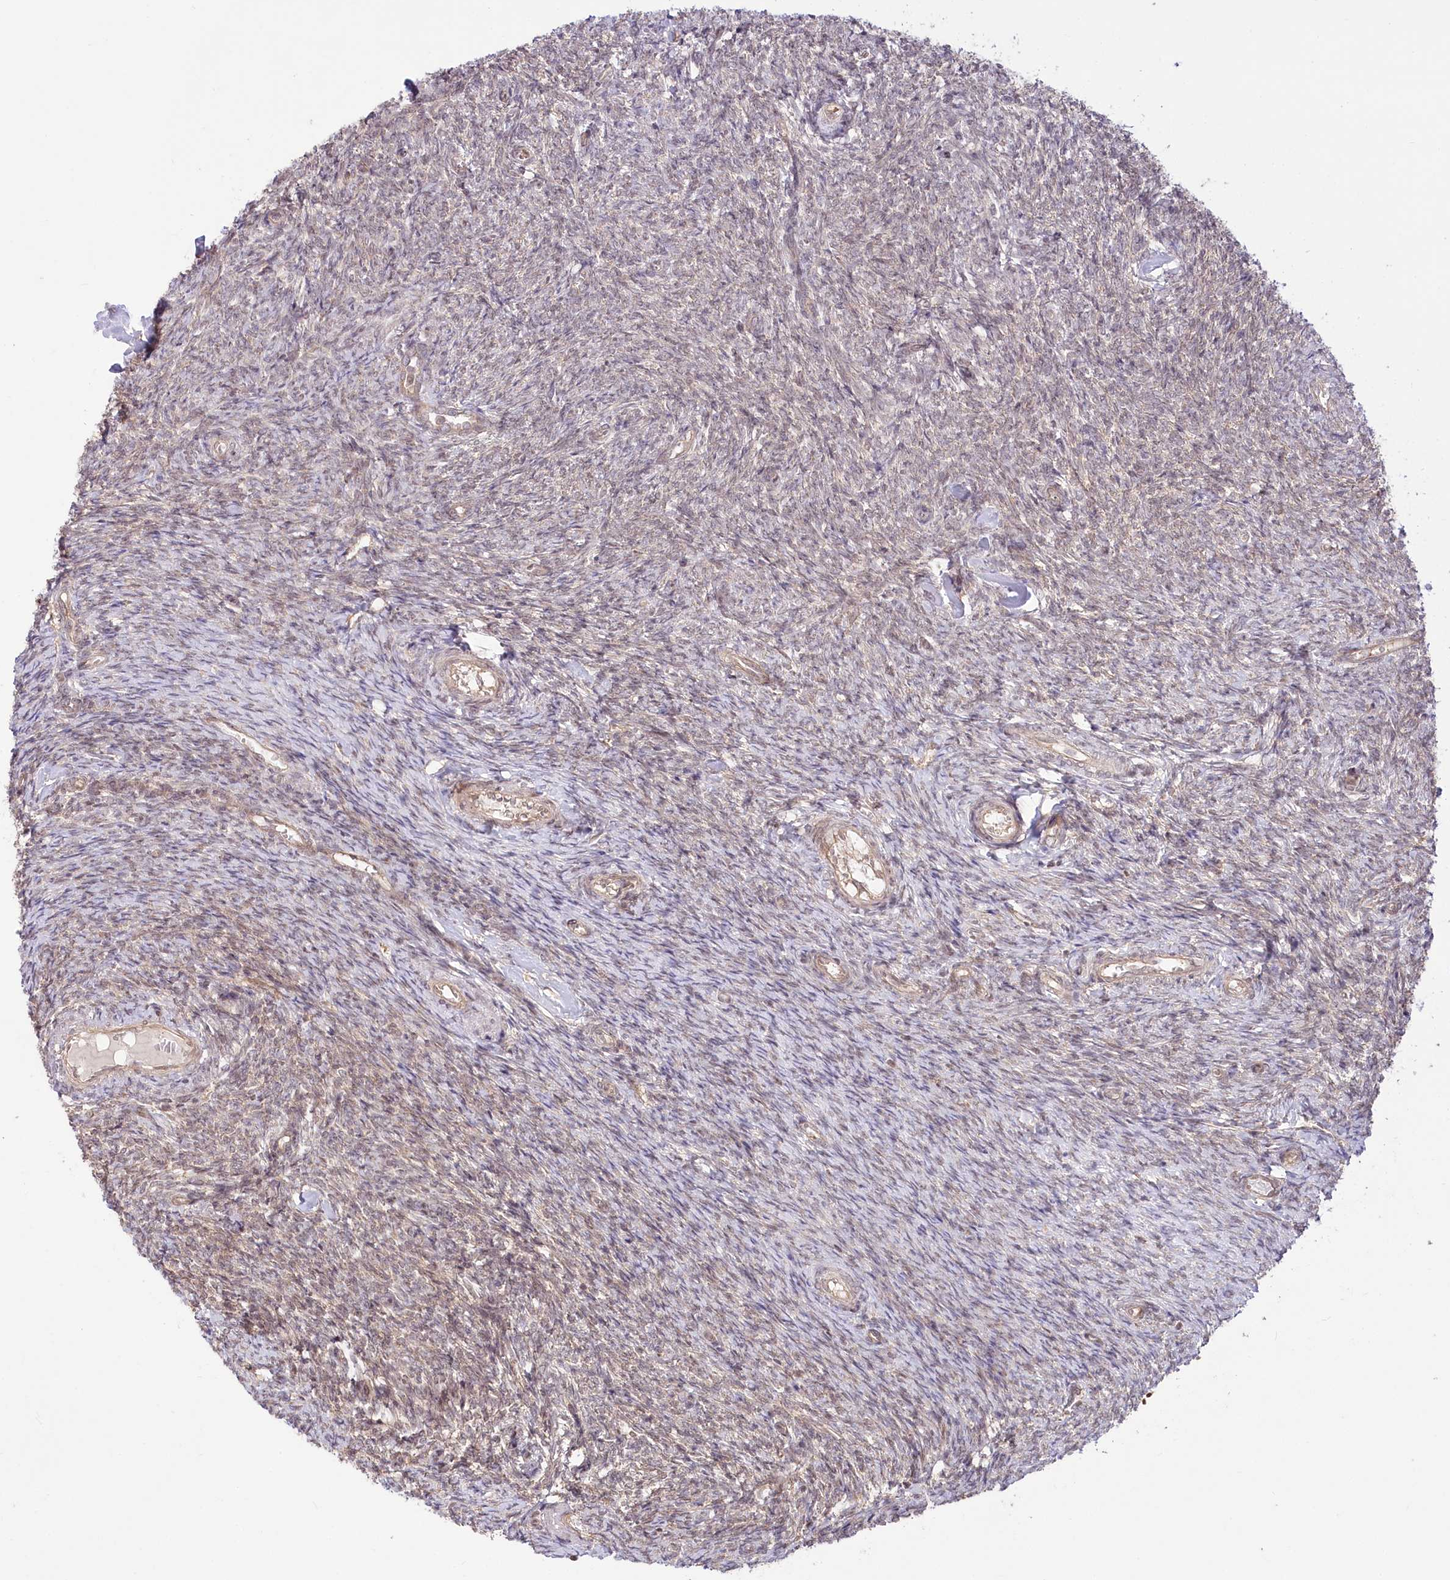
{"staining": {"intensity": "weak", "quantity": ">75%", "location": "cytoplasmic/membranous,nuclear"}, "tissue": "ovary", "cell_type": "Ovarian stroma cells", "image_type": "normal", "snomed": [{"axis": "morphology", "description": "Normal tissue, NOS"}, {"axis": "topography", "description": "Ovary"}], "caption": "A micrograph showing weak cytoplasmic/membranous,nuclear positivity in about >75% of ovarian stroma cells in normal ovary, as visualized by brown immunohistochemical staining.", "gene": "CEP70", "patient": {"sex": "female", "age": 44}}